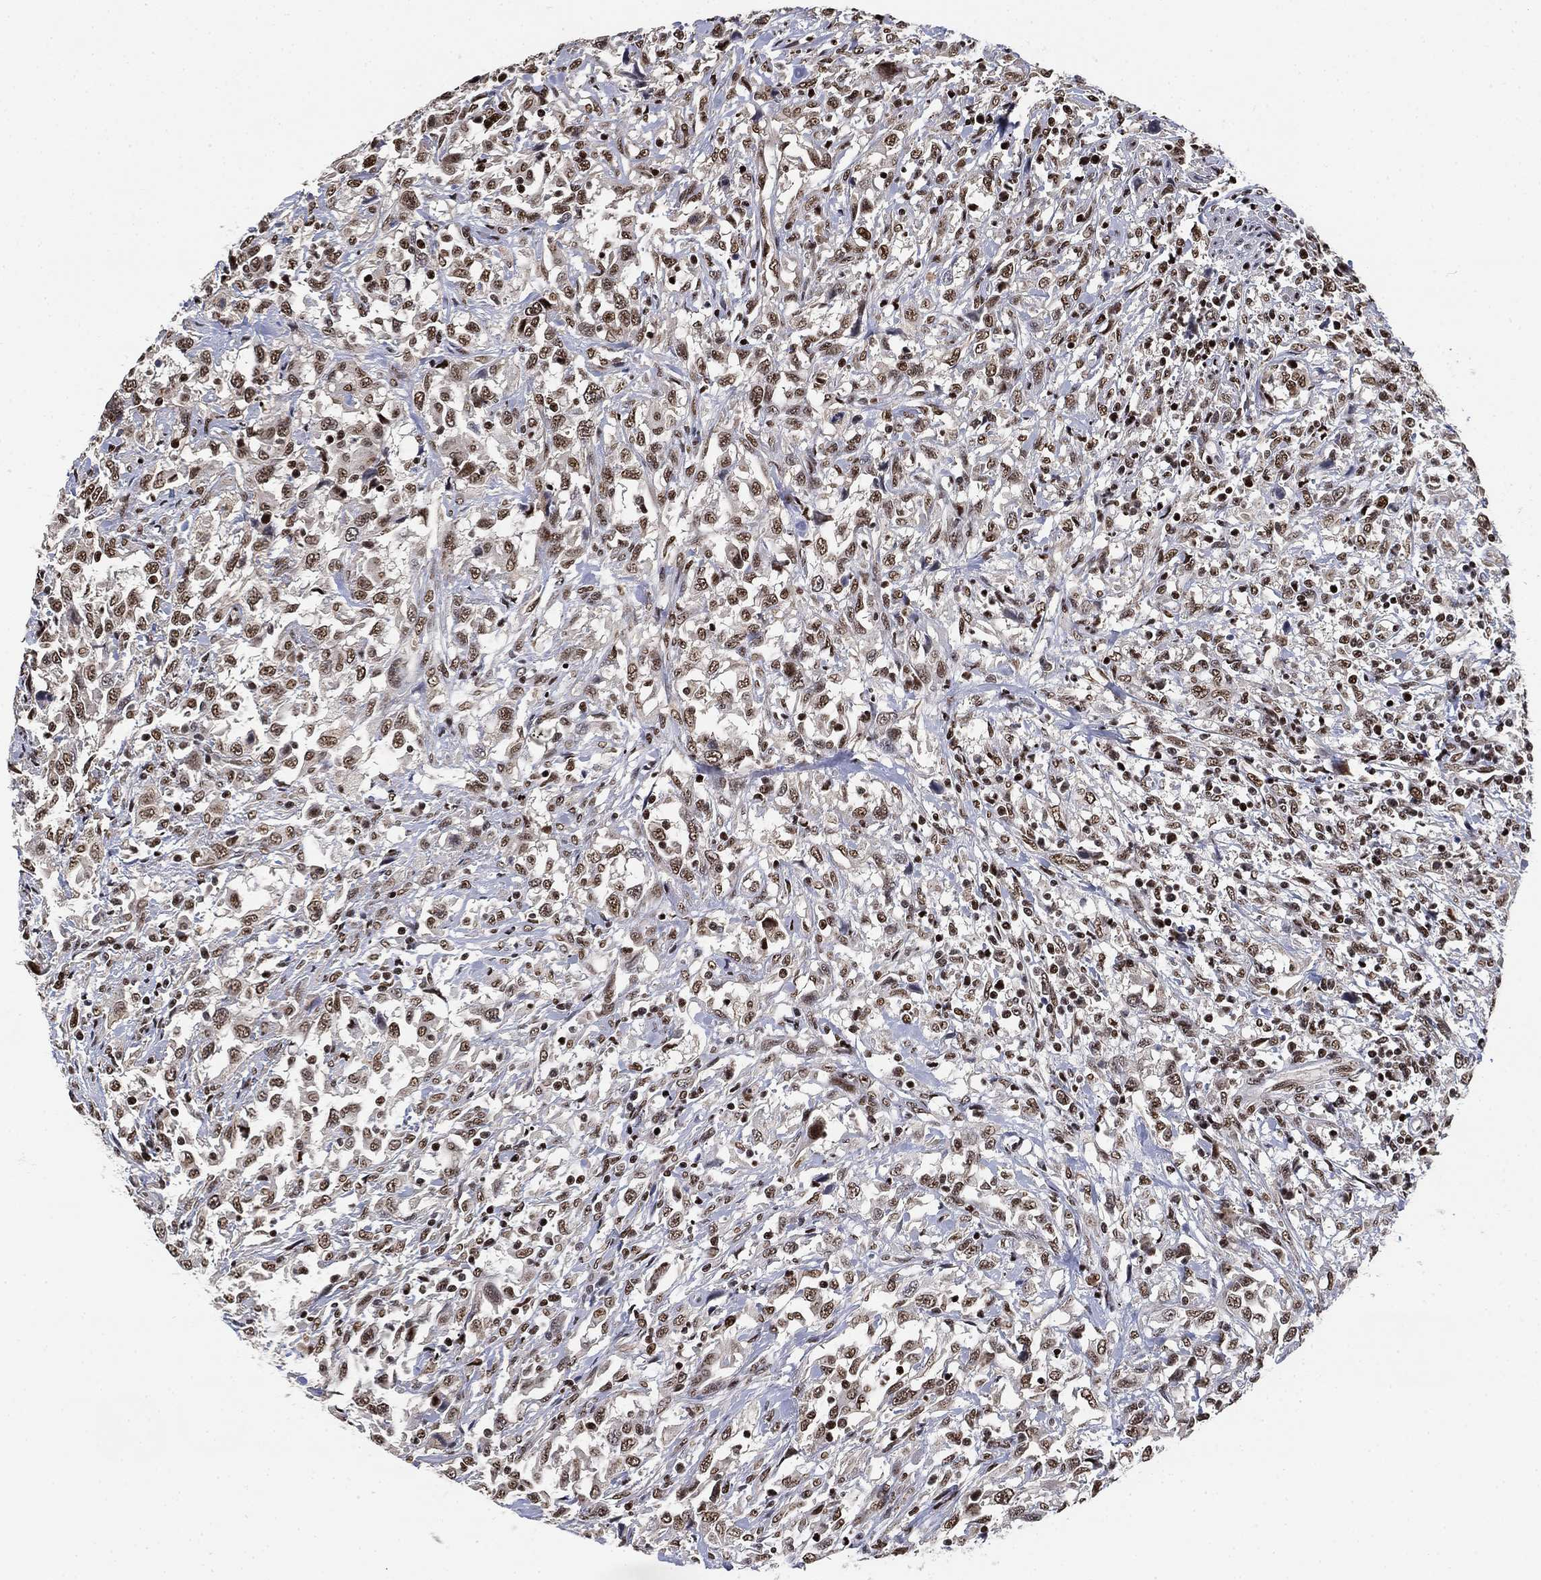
{"staining": {"intensity": "moderate", "quantity": ">75%", "location": "nuclear"}, "tissue": "urothelial cancer", "cell_type": "Tumor cells", "image_type": "cancer", "snomed": [{"axis": "morphology", "description": "Urothelial carcinoma, NOS"}, {"axis": "morphology", "description": "Urothelial carcinoma, High grade"}, {"axis": "topography", "description": "Urinary bladder"}], "caption": "A histopathology image showing moderate nuclear staining in about >75% of tumor cells in urothelial cancer, as visualized by brown immunohistochemical staining.", "gene": "ZSCAN30", "patient": {"sex": "female", "age": 64}}